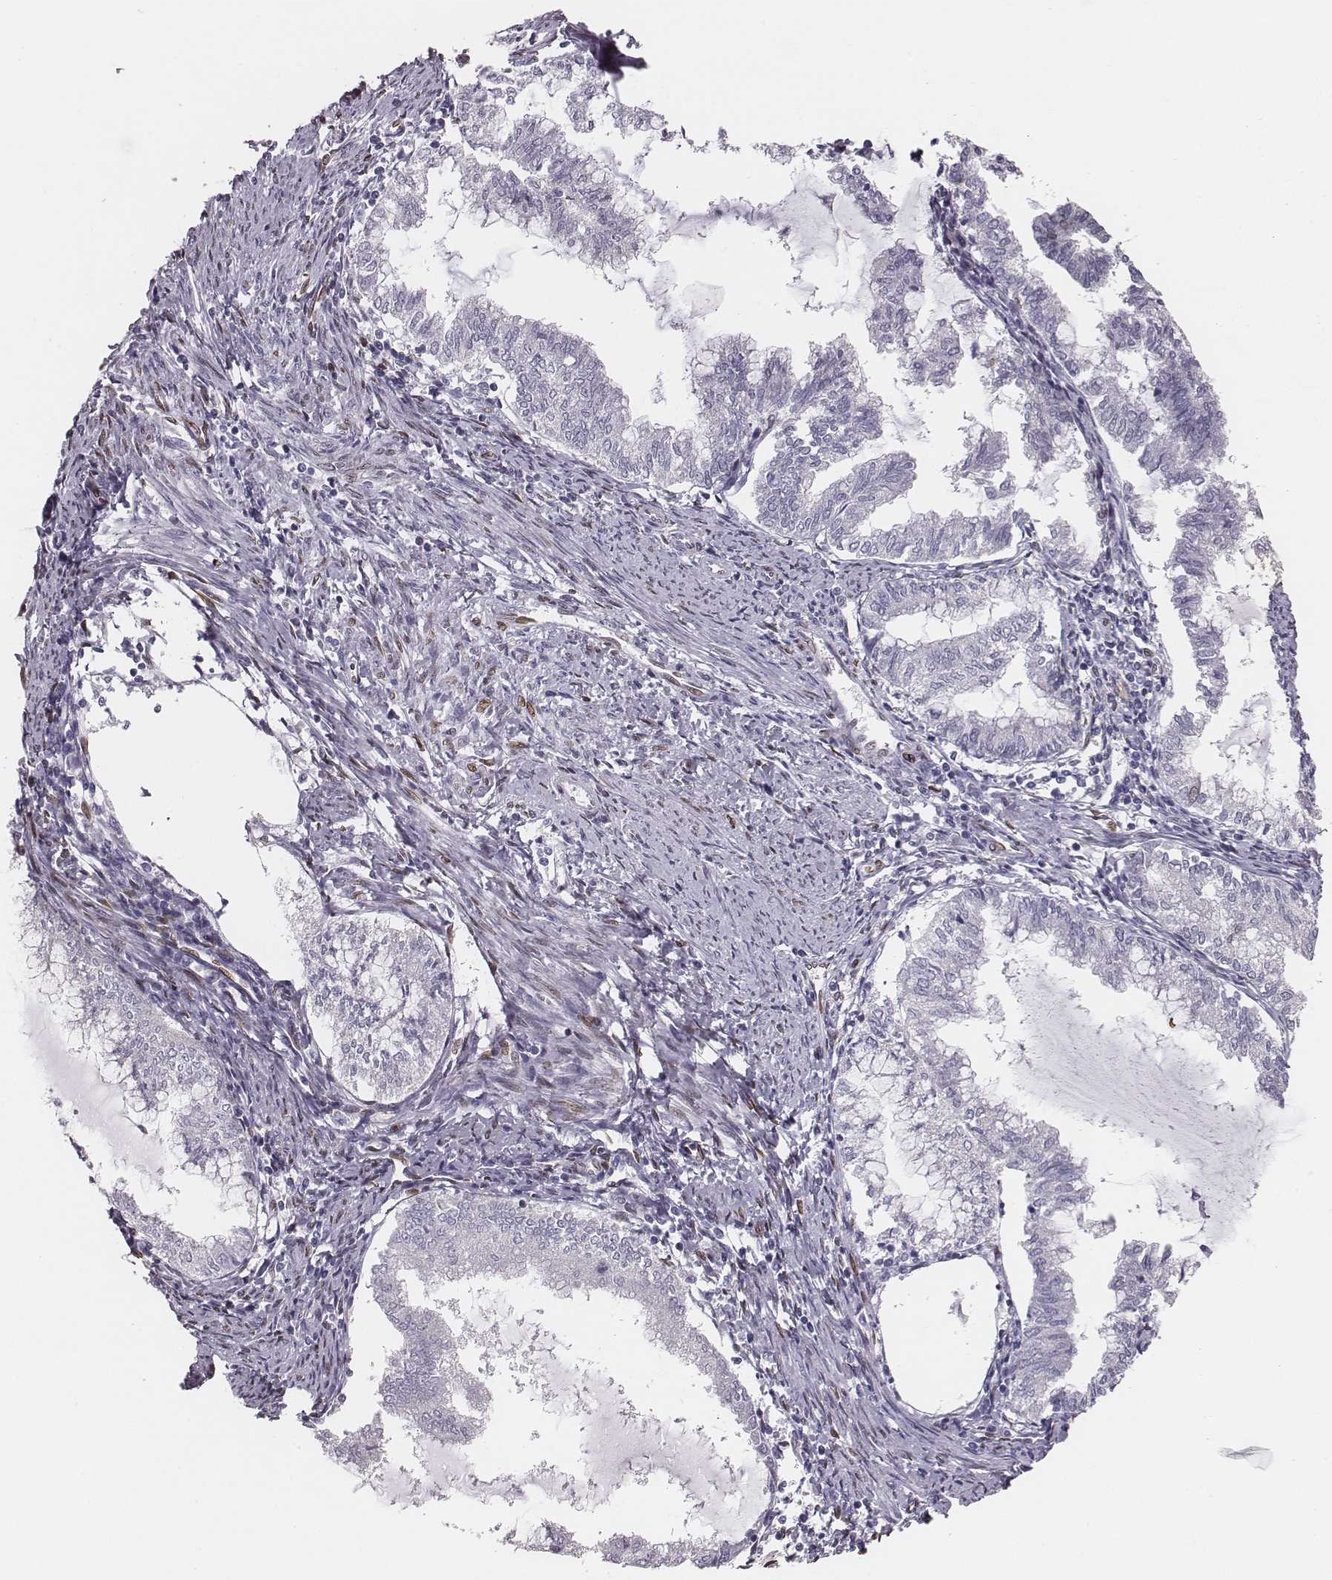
{"staining": {"intensity": "negative", "quantity": "none", "location": "none"}, "tissue": "endometrial cancer", "cell_type": "Tumor cells", "image_type": "cancer", "snomed": [{"axis": "morphology", "description": "Adenocarcinoma, NOS"}, {"axis": "topography", "description": "Endometrium"}], "caption": "Tumor cells show no significant protein positivity in endometrial cancer. (Brightfield microscopy of DAB IHC at high magnification).", "gene": "ADGRF4", "patient": {"sex": "female", "age": 79}}